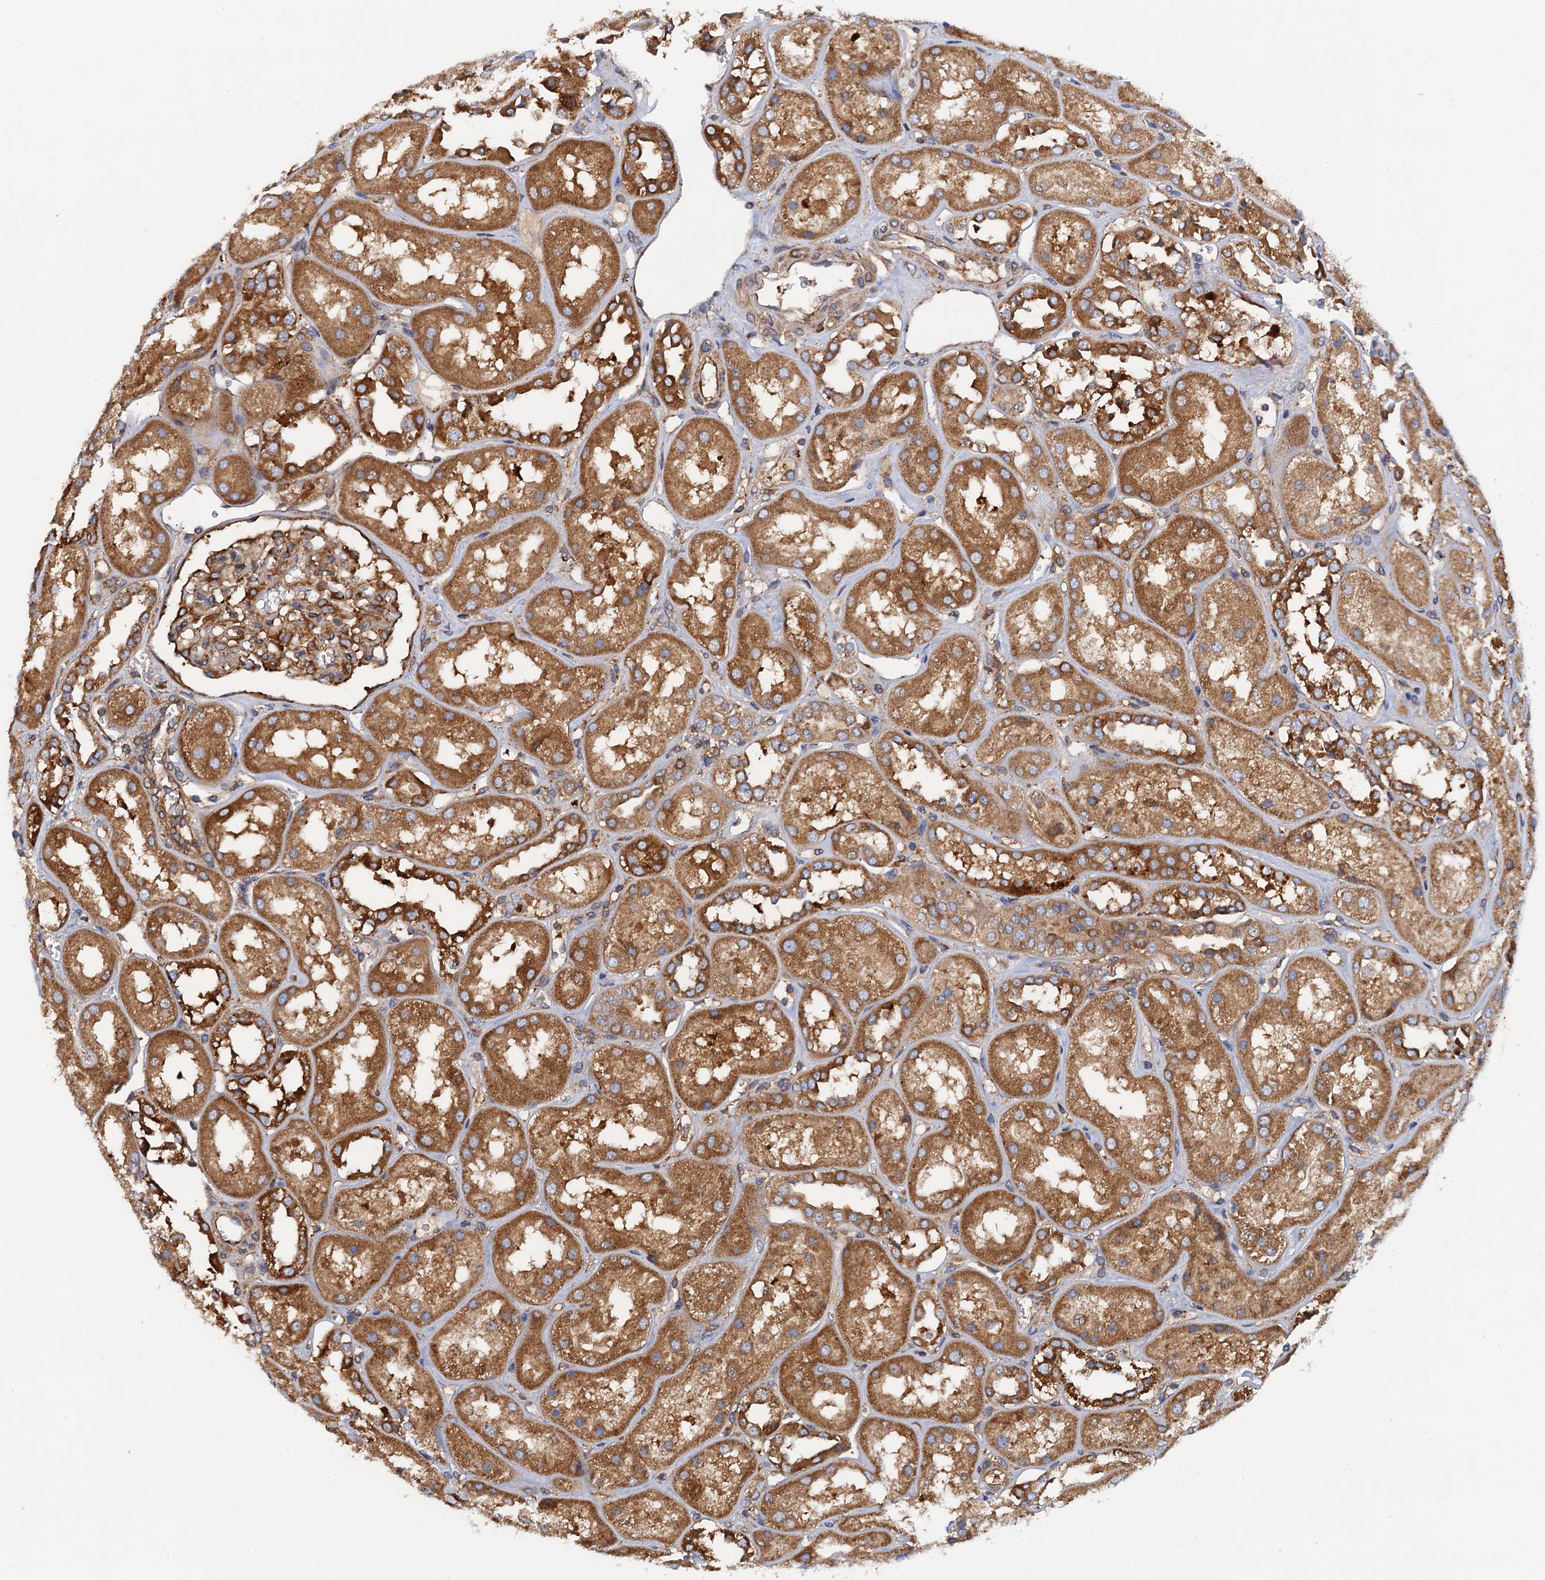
{"staining": {"intensity": "moderate", "quantity": ">75%", "location": "cytoplasmic/membranous"}, "tissue": "kidney", "cell_type": "Cells in glomeruli", "image_type": "normal", "snomed": [{"axis": "morphology", "description": "Normal tissue, NOS"}, {"axis": "topography", "description": "Kidney"}], "caption": "Protein staining of benign kidney reveals moderate cytoplasmic/membranous expression in approximately >75% of cells in glomeruli. (Stains: DAB in brown, nuclei in blue, Microscopy: brightfield microscopy at high magnification).", "gene": "MRPL48", "patient": {"sex": "male", "age": 70}}